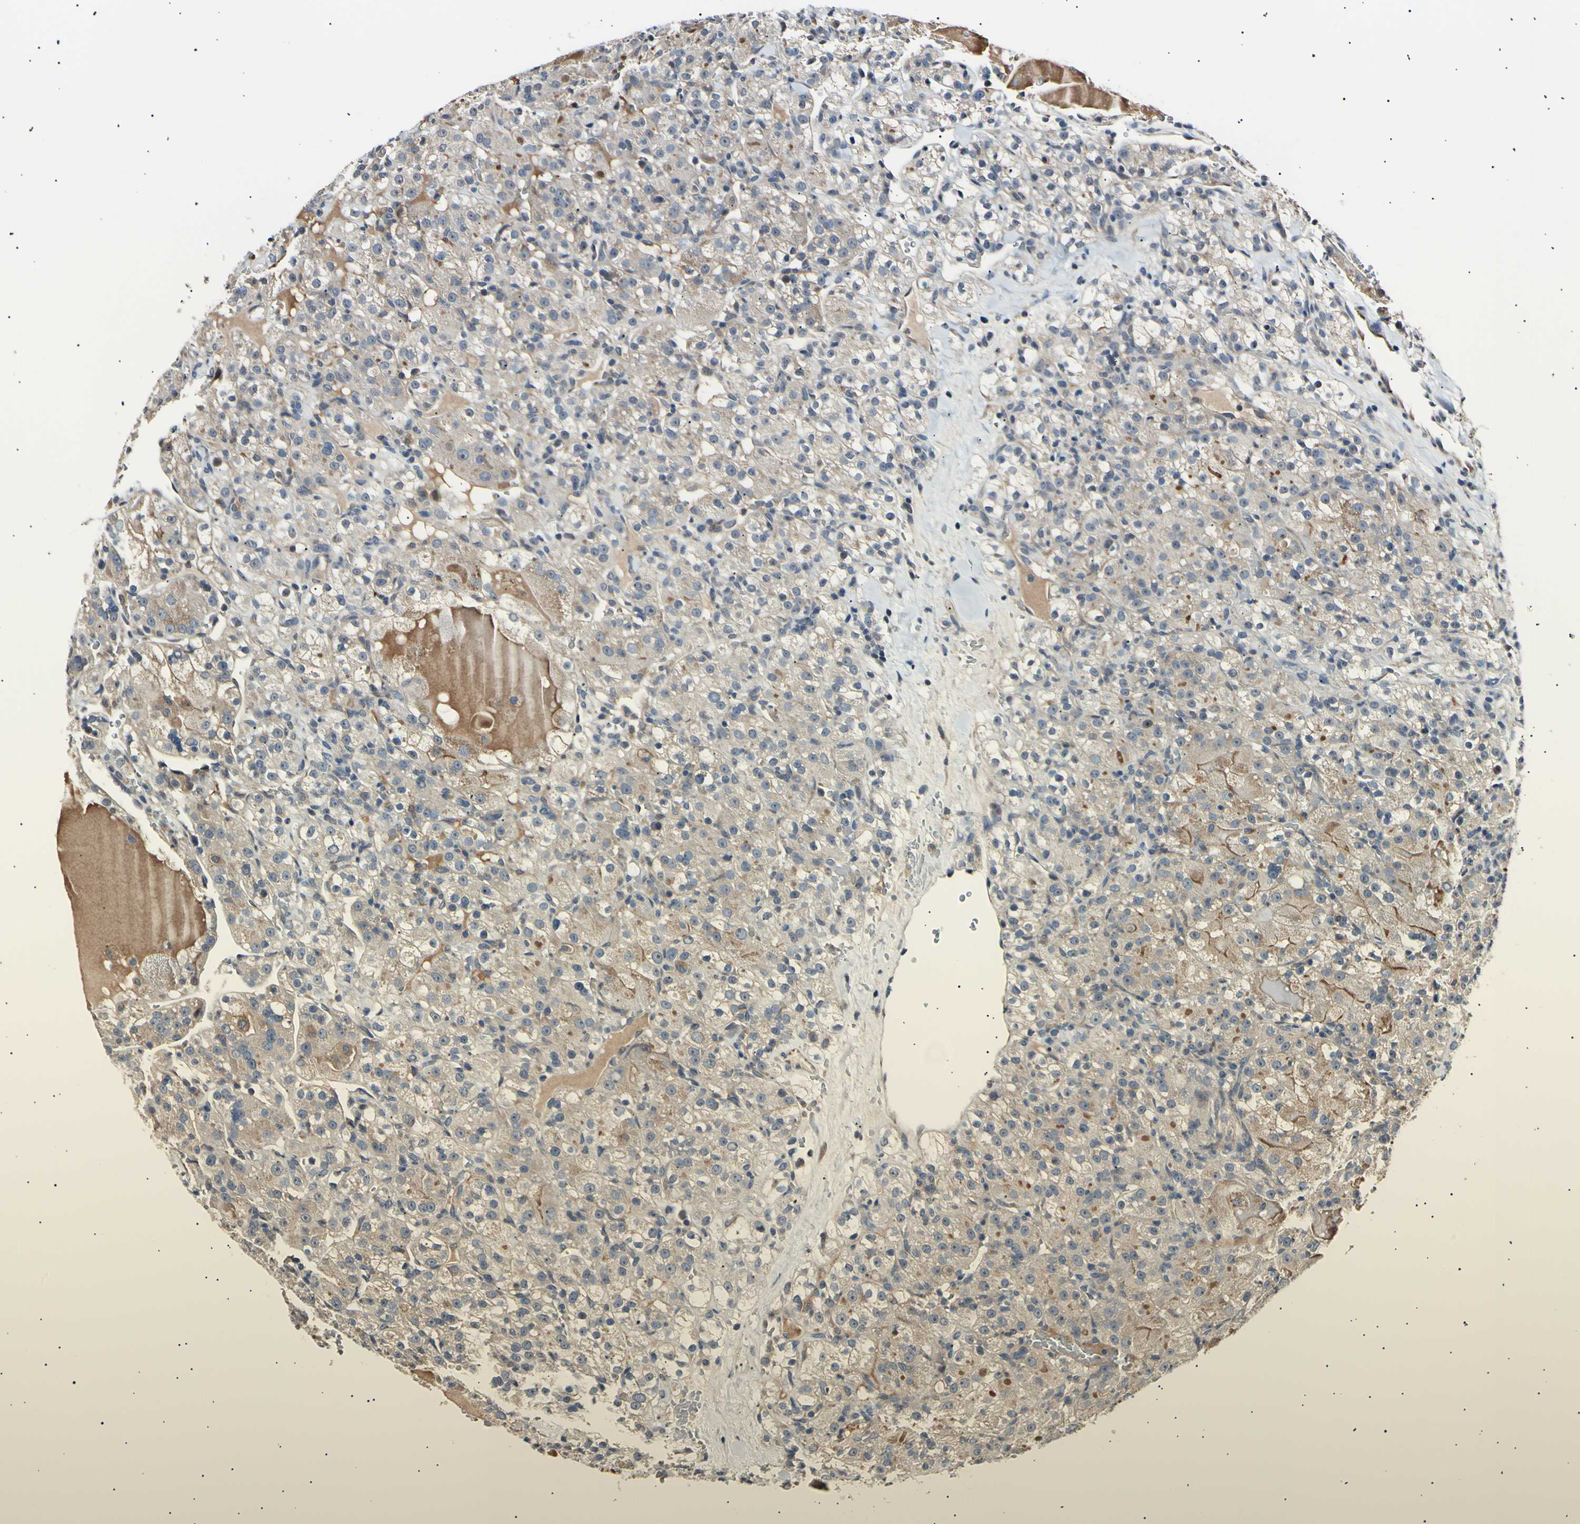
{"staining": {"intensity": "weak", "quantity": ">75%", "location": "cytoplasmic/membranous"}, "tissue": "renal cancer", "cell_type": "Tumor cells", "image_type": "cancer", "snomed": [{"axis": "morphology", "description": "Normal tissue, NOS"}, {"axis": "morphology", "description": "Adenocarcinoma, NOS"}, {"axis": "topography", "description": "Kidney"}], "caption": "This photomicrograph reveals IHC staining of human renal cancer (adenocarcinoma), with low weak cytoplasmic/membranous staining in approximately >75% of tumor cells.", "gene": "ITGA6", "patient": {"sex": "male", "age": 61}}